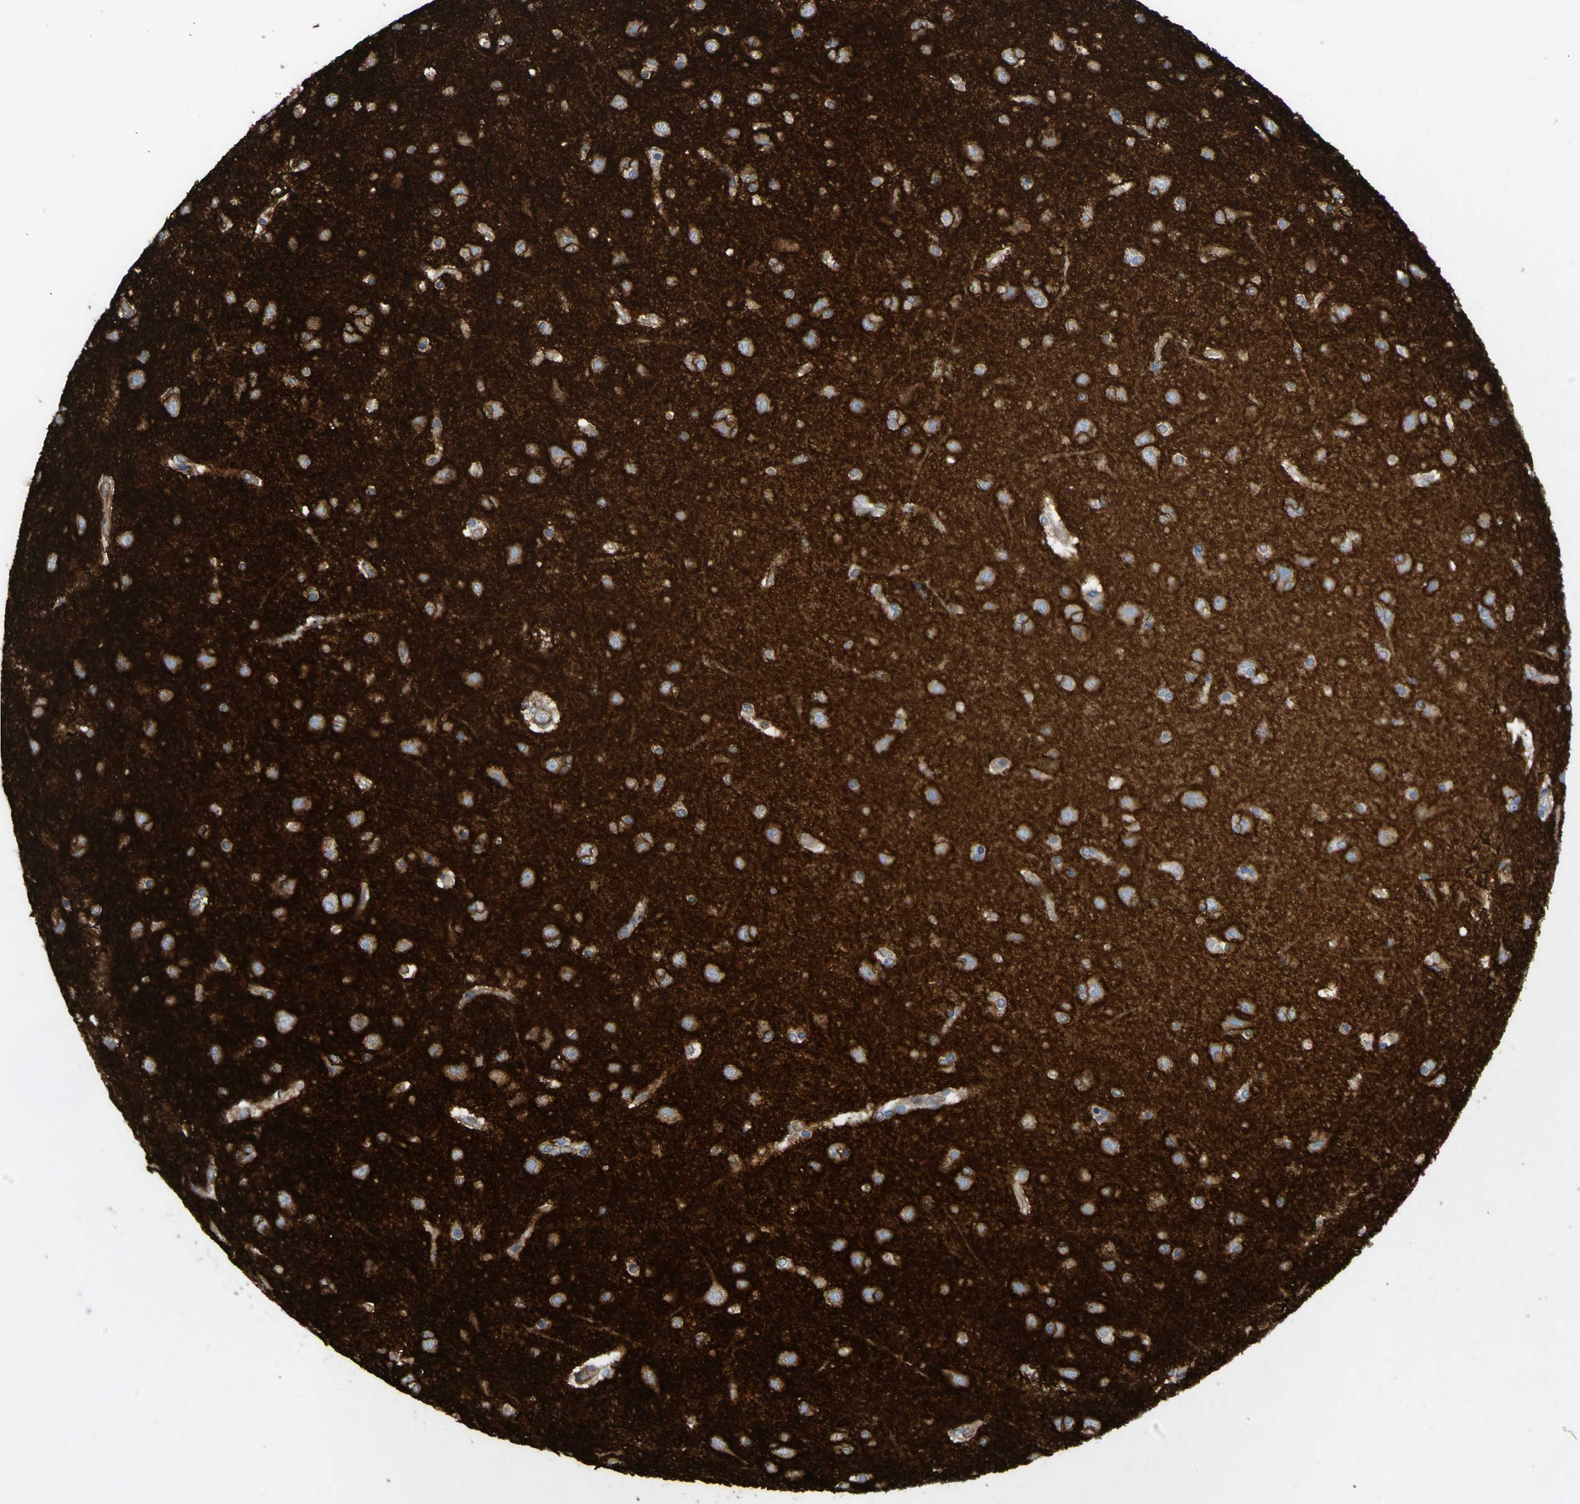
{"staining": {"intensity": "moderate", "quantity": ">75%", "location": "cytoplasmic/membranous"}, "tissue": "cerebral cortex", "cell_type": "Endothelial cells", "image_type": "normal", "snomed": [{"axis": "morphology", "description": "Normal tissue, NOS"}, {"axis": "topography", "description": "Cerebral cortex"}], "caption": "An IHC photomicrograph of unremarkable tissue is shown. Protein staining in brown highlights moderate cytoplasmic/membranous positivity in cerebral cortex within endothelial cells. The staining was performed using DAB (3,3'-diaminobenzidine) to visualize the protein expression in brown, while the nuclei were stained in blue with hematoxylin (Magnification: 20x).", "gene": "ATP2A3", "patient": {"sex": "female", "age": 54}}